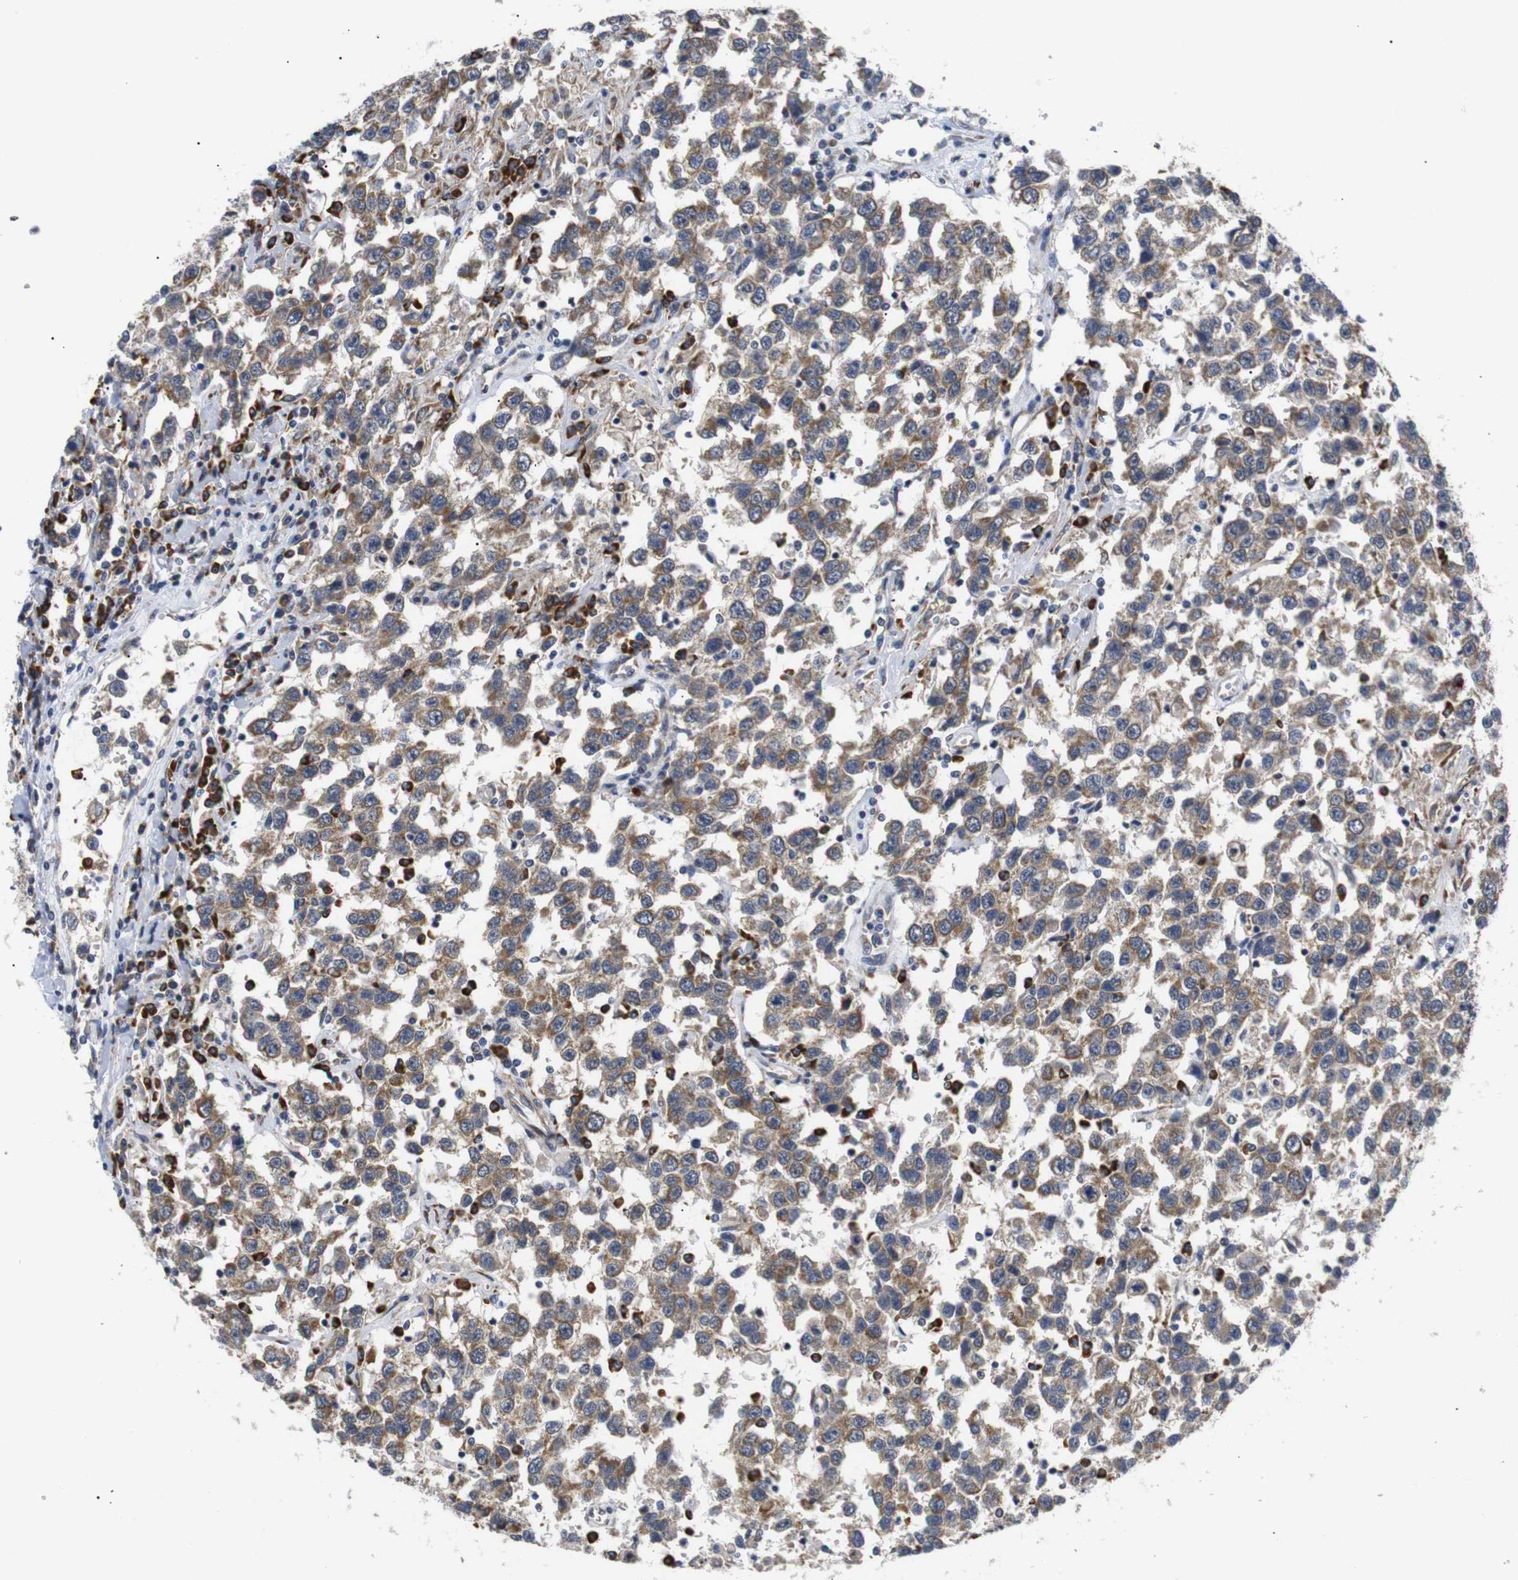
{"staining": {"intensity": "moderate", "quantity": ">75%", "location": "cytoplasmic/membranous"}, "tissue": "testis cancer", "cell_type": "Tumor cells", "image_type": "cancer", "snomed": [{"axis": "morphology", "description": "Seminoma, NOS"}, {"axis": "topography", "description": "Testis"}], "caption": "Tumor cells show medium levels of moderate cytoplasmic/membranous positivity in approximately >75% of cells in testis cancer.", "gene": "KANK4", "patient": {"sex": "male", "age": 41}}